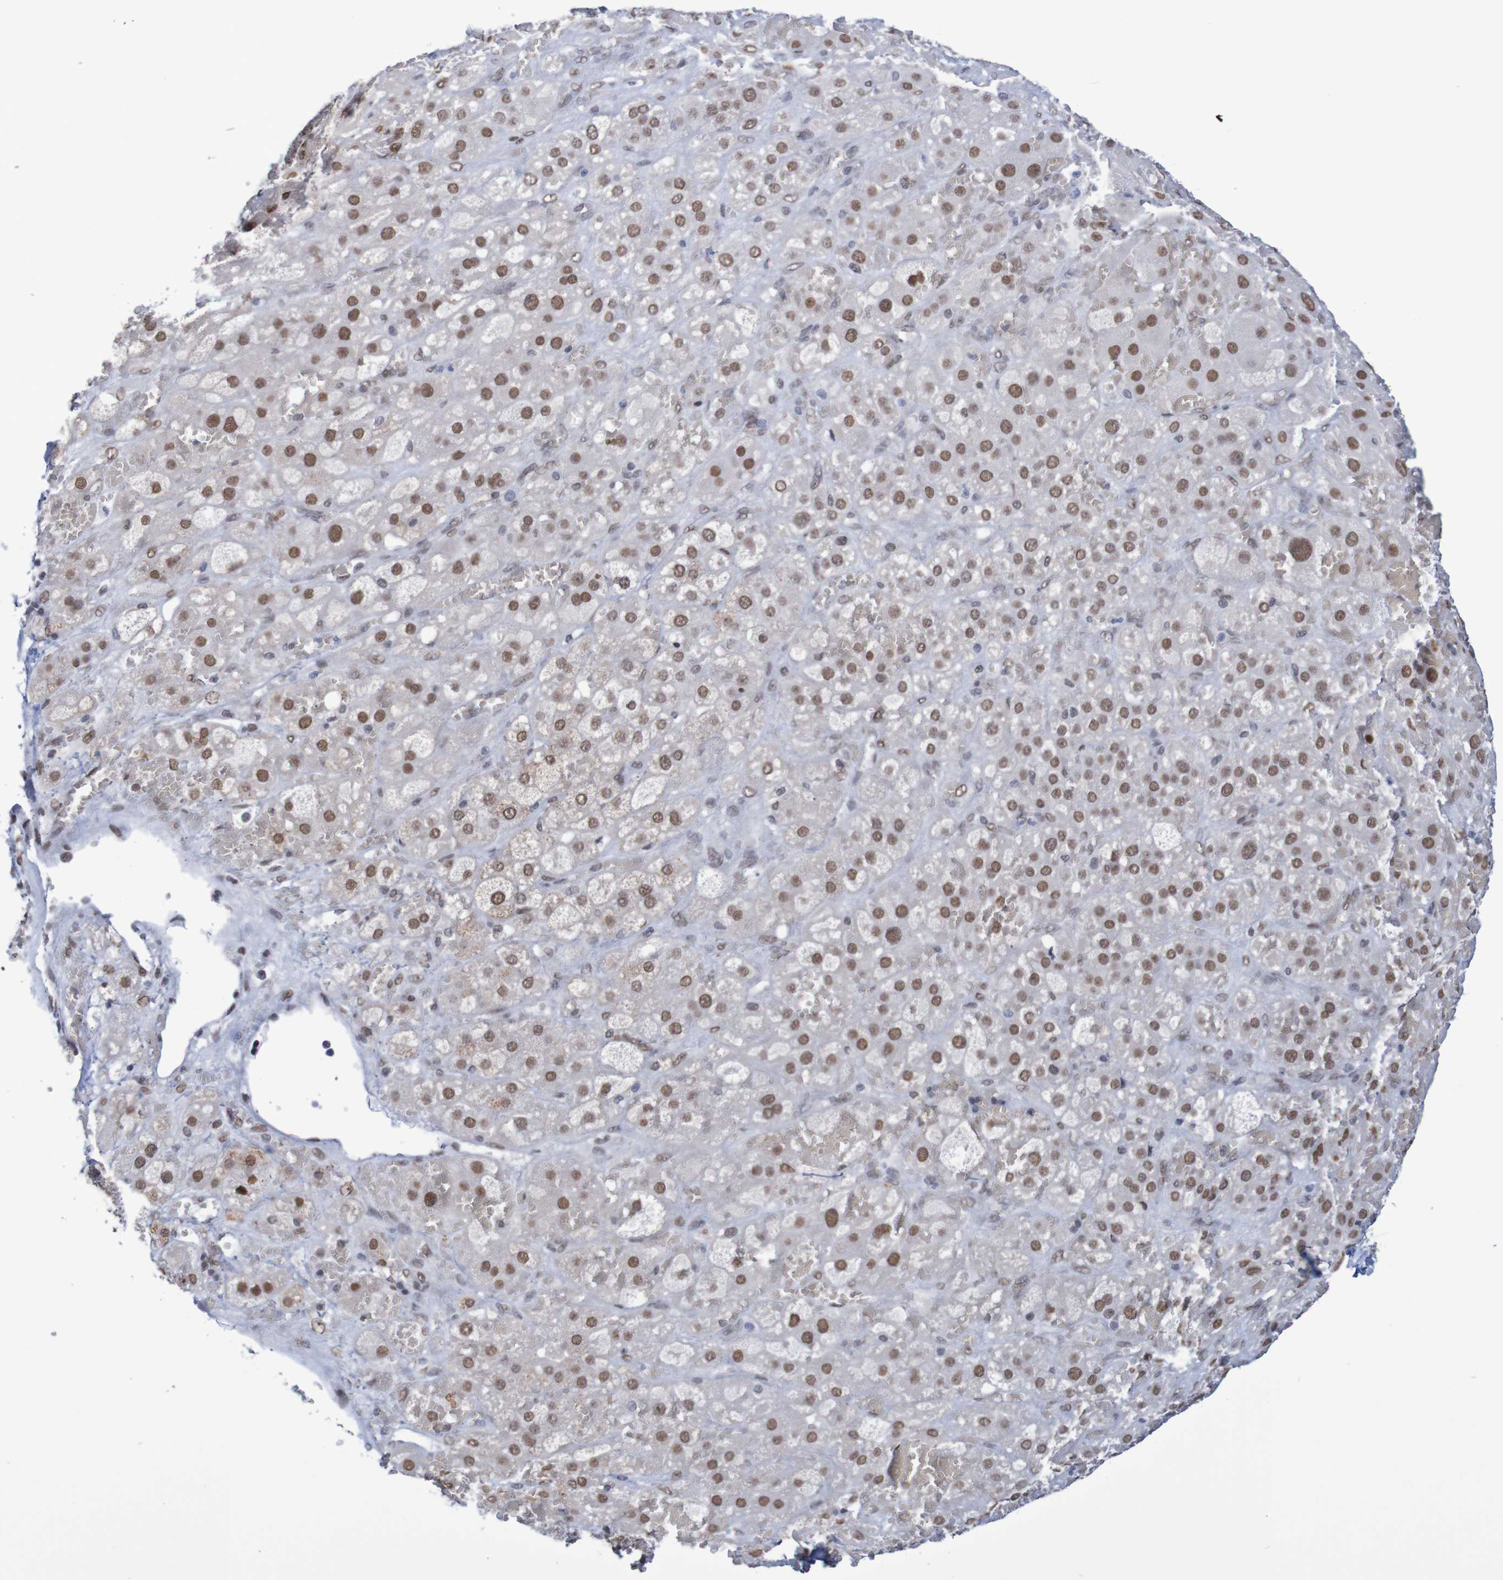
{"staining": {"intensity": "strong", "quantity": ">75%", "location": "nuclear"}, "tissue": "adrenal gland", "cell_type": "Glandular cells", "image_type": "normal", "snomed": [{"axis": "morphology", "description": "Normal tissue, NOS"}, {"axis": "topography", "description": "Adrenal gland"}], "caption": "Immunohistochemical staining of normal adrenal gland shows high levels of strong nuclear staining in about >75% of glandular cells.", "gene": "MRTFB", "patient": {"sex": "female", "age": 47}}